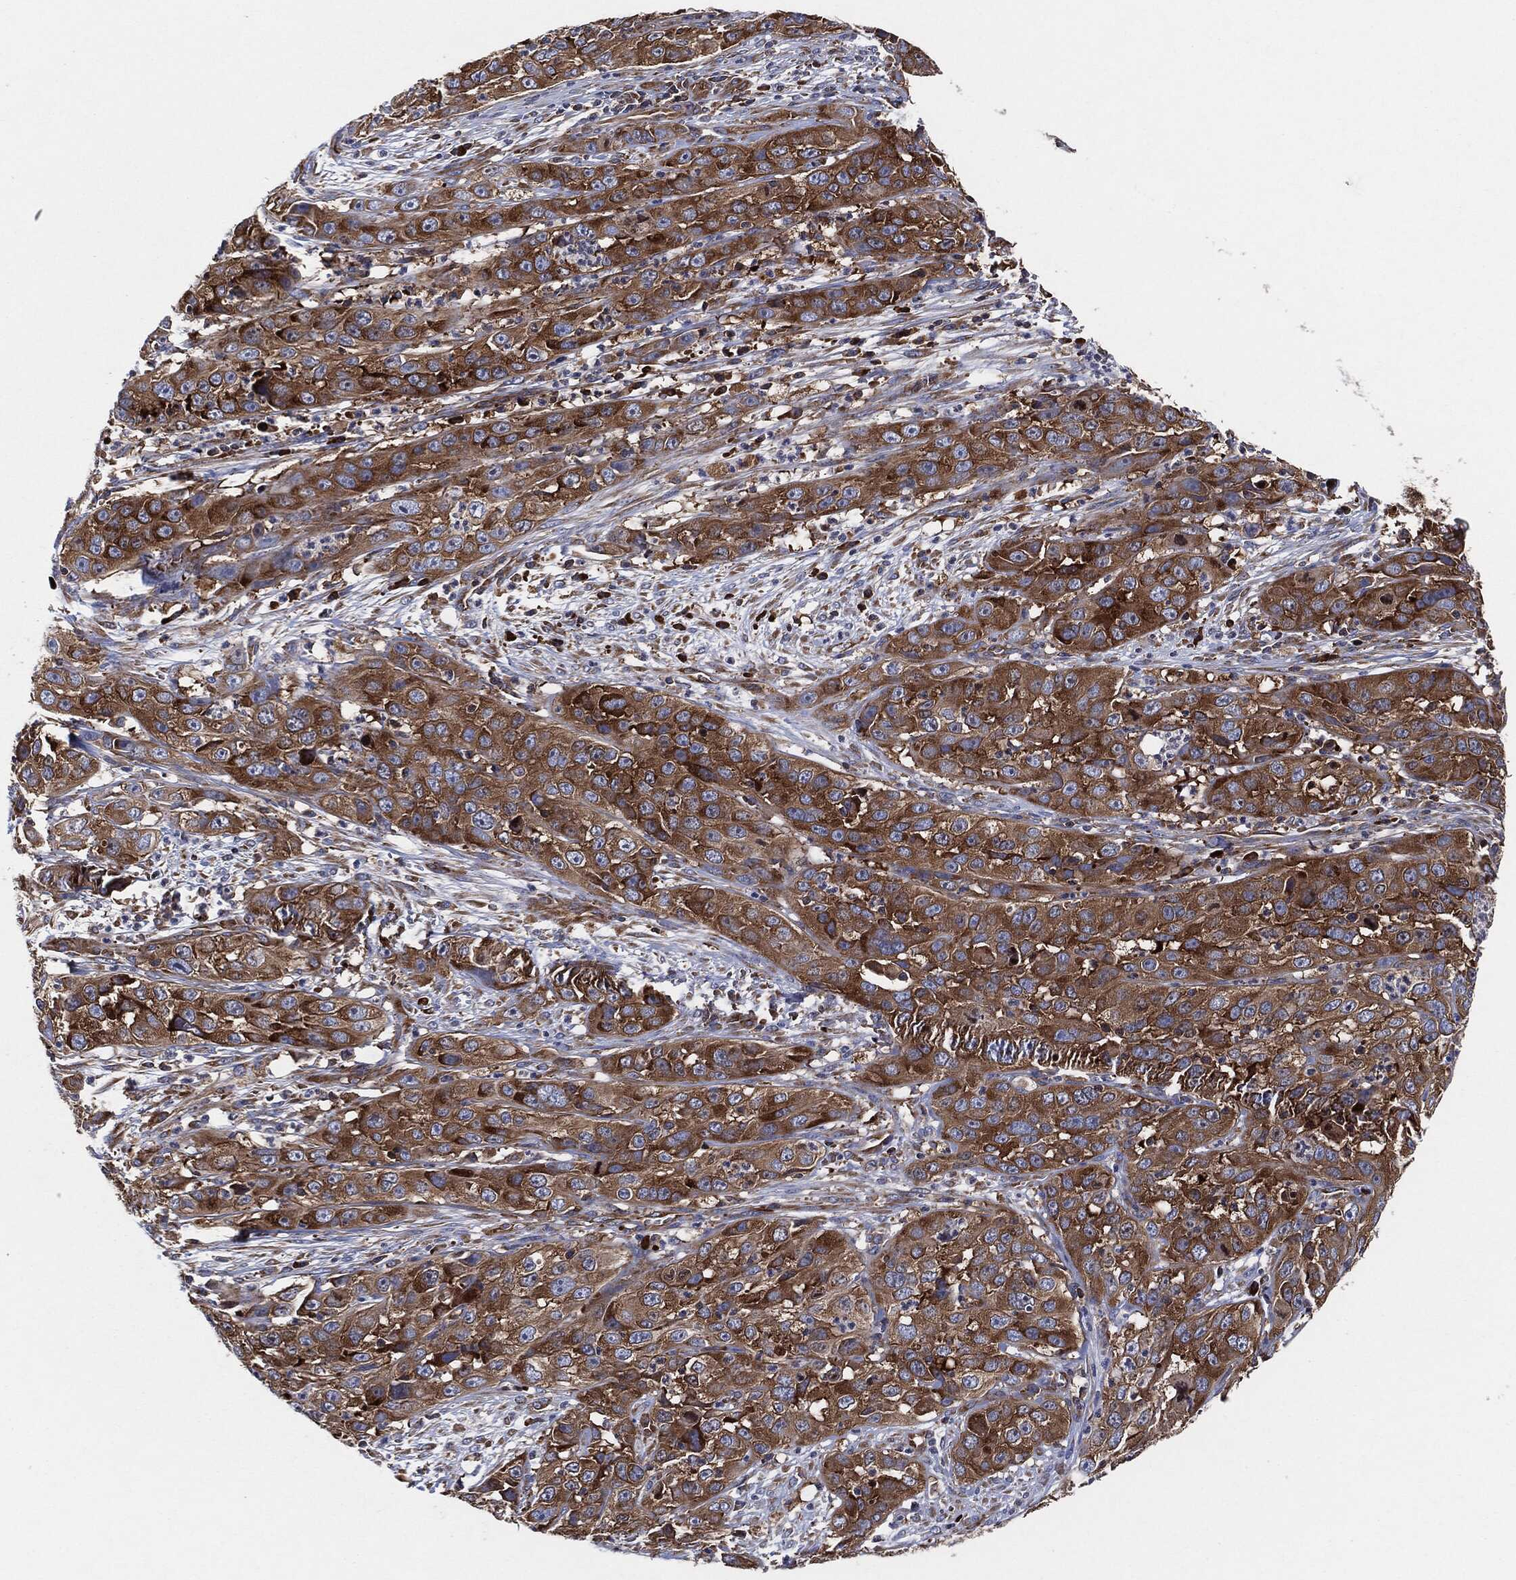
{"staining": {"intensity": "strong", "quantity": ">75%", "location": "cytoplasmic/membranous"}, "tissue": "cervical cancer", "cell_type": "Tumor cells", "image_type": "cancer", "snomed": [{"axis": "morphology", "description": "Squamous cell carcinoma, NOS"}, {"axis": "topography", "description": "Cervix"}], "caption": "Squamous cell carcinoma (cervical) stained for a protein (brown) reveals strong cytoplasmic/membranous positive staining in approximately >75% of tumor cells.", "gene": "EIF2S2", "patient": {"sex": "female", "age": 32}}